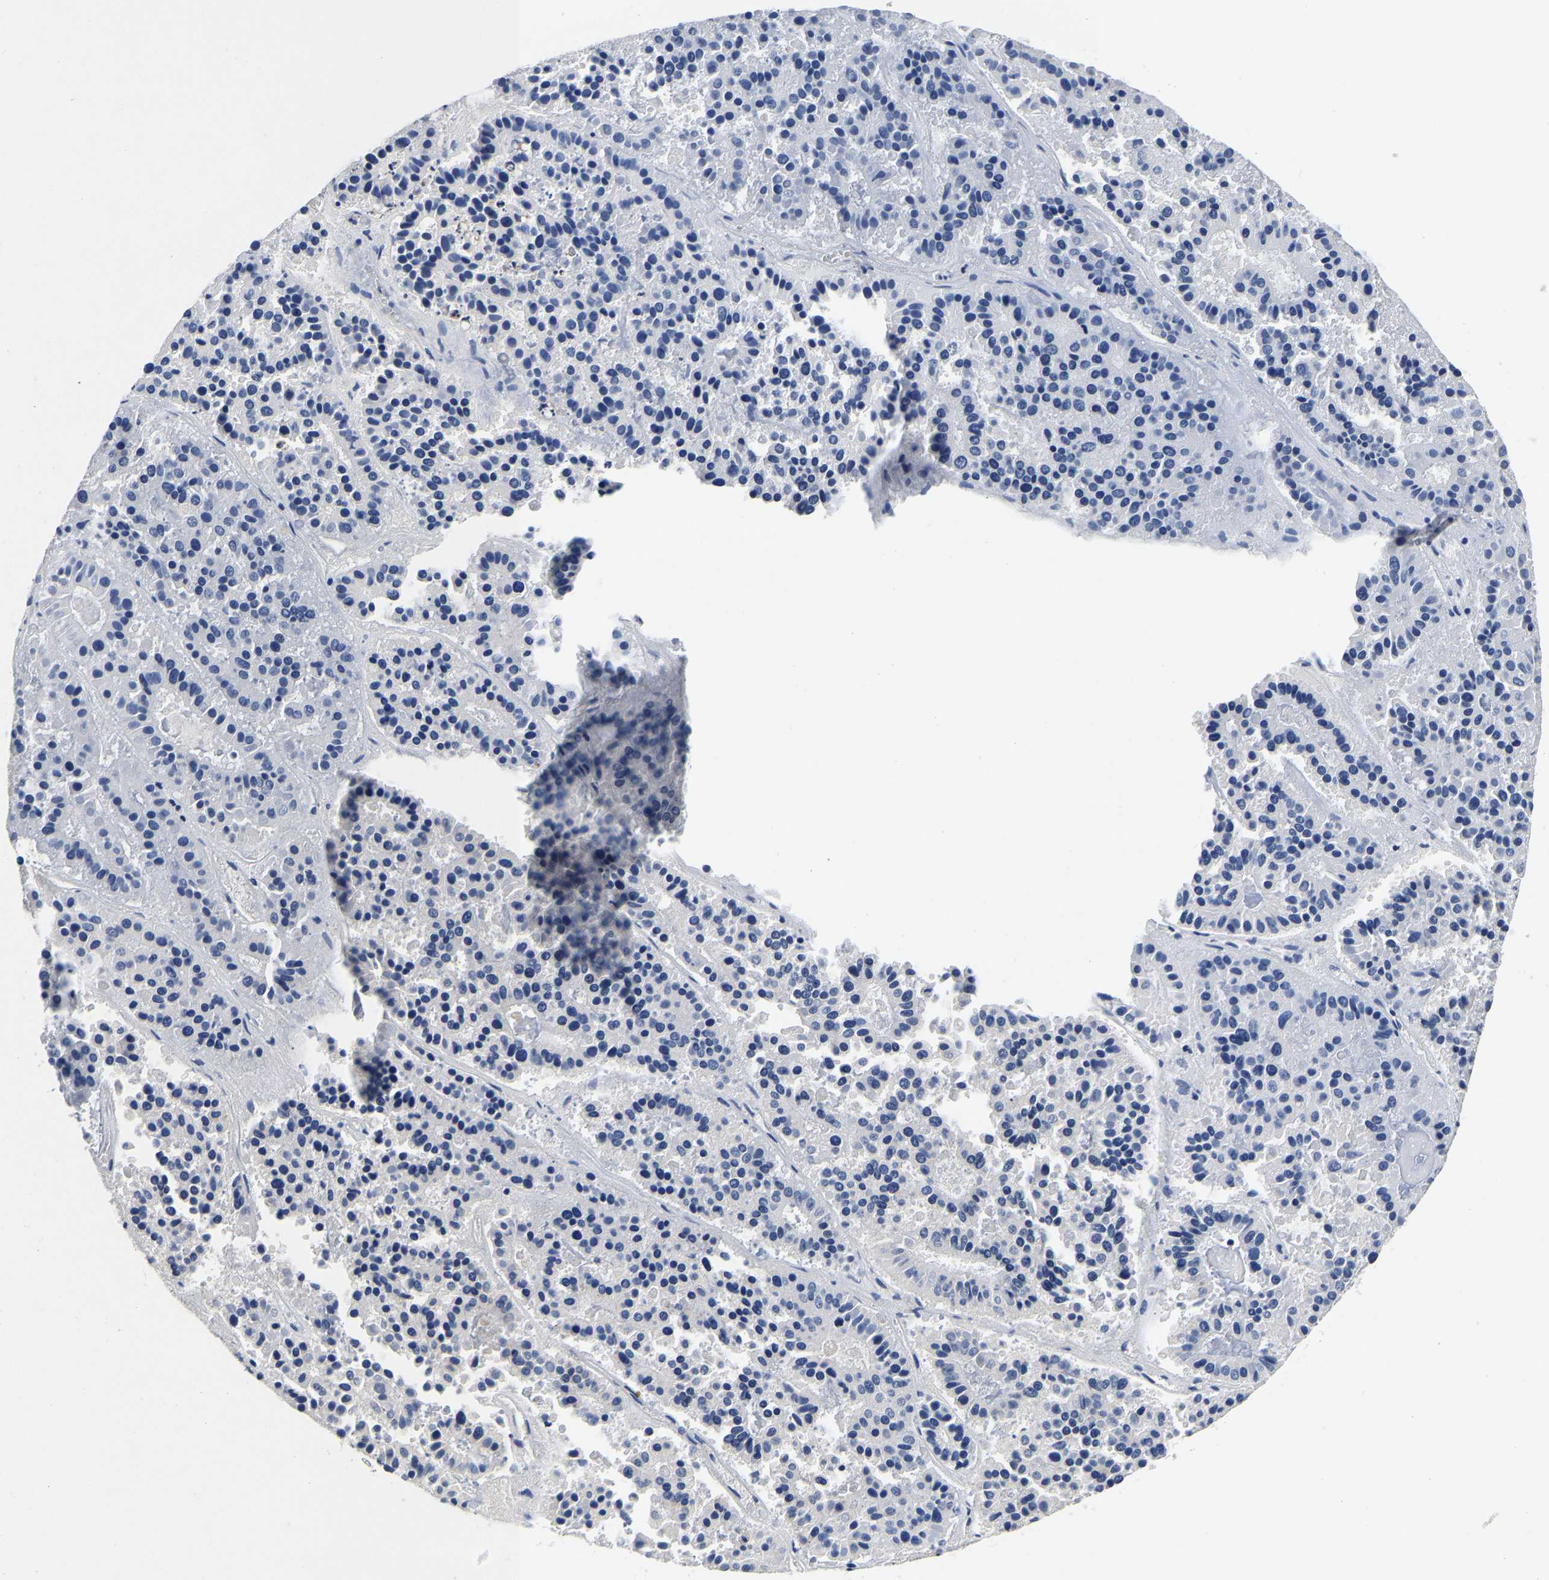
{"staining": {"intensity": "negative", "quantity": "none", "location": "none"}, "tissue": "pancreatic cancer", "cell_type": "Tumor cells", "image_type": "cancer", "snomed": [{"axis": "morphology", "description": "Adenocarcinoma, NOS"}, {"axis": "topography", "description": "Pancreas"}], "caption": "A micrograph of pancreatic cancer (adenocarcinoma) stained for a protein demonstrates no brown staining in tumor cells. (Immunohistochemistry, brightfield microscopy, high magnification).", "gene": "GRN", "patient": {"sex": "male", "age": 50}}